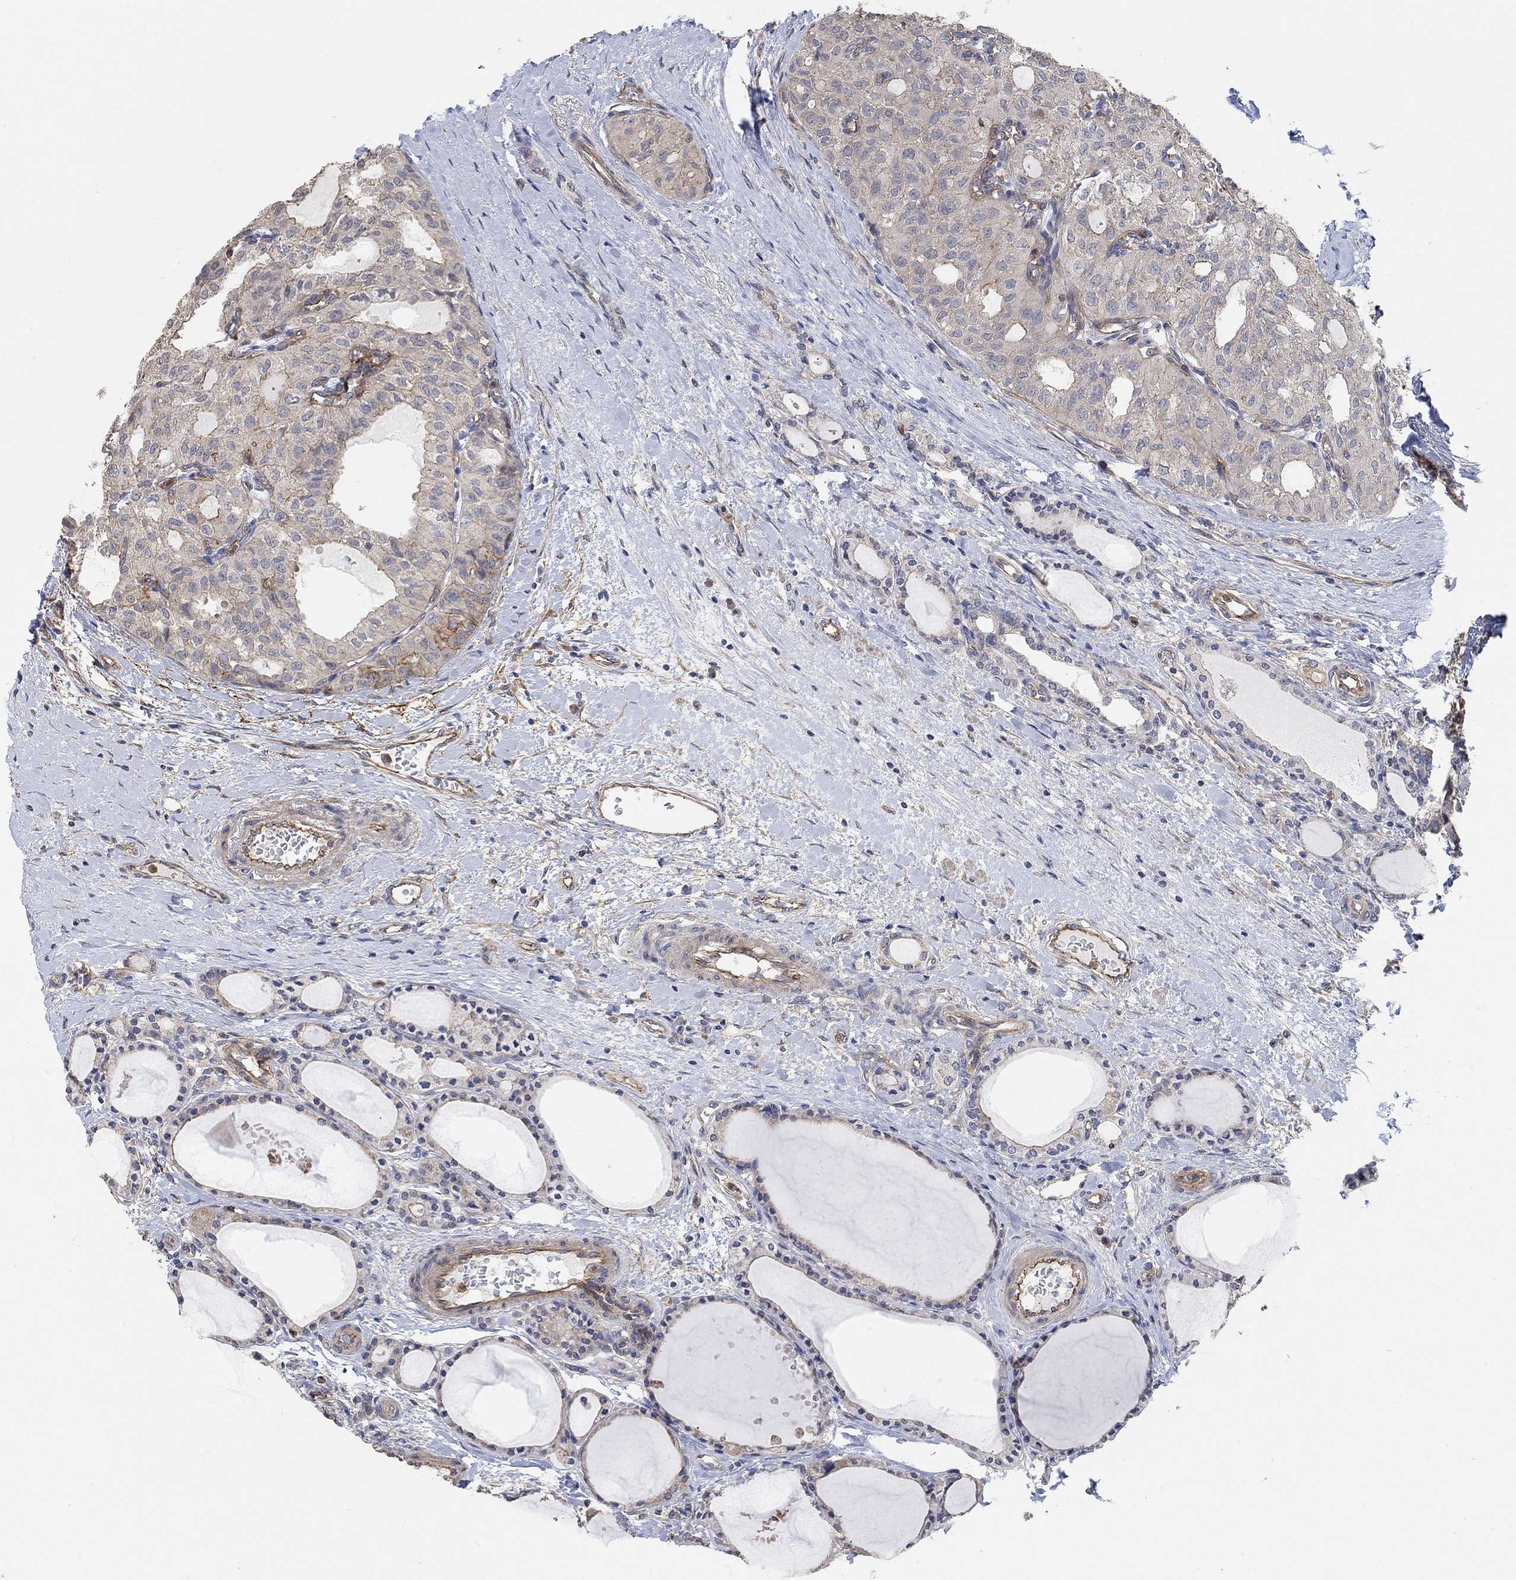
{"staining": {"intensity": "moderate", "quantity": "<25%", "location": "cytoplasmic/membranous"}, "tissue": "thyroid cancer", "cell_type": "Tumor cells", "image_type": "cancer", "snomed": [{"axis": "morphology", "description": "Follicular adenoma carcinoma, NOS"}, {"axis": "topography", "description": "Thyroid gland"}], "caption": "Approximately <25% of tumor cells in follicular adenoma carcinoma (thyroid) exhibit moderate cytoplasmic/membranous protein expression as visualized by brown immunohistochemical staining.", "gene": "SYT16", "patient": {"sex": "male", "age": 75}}